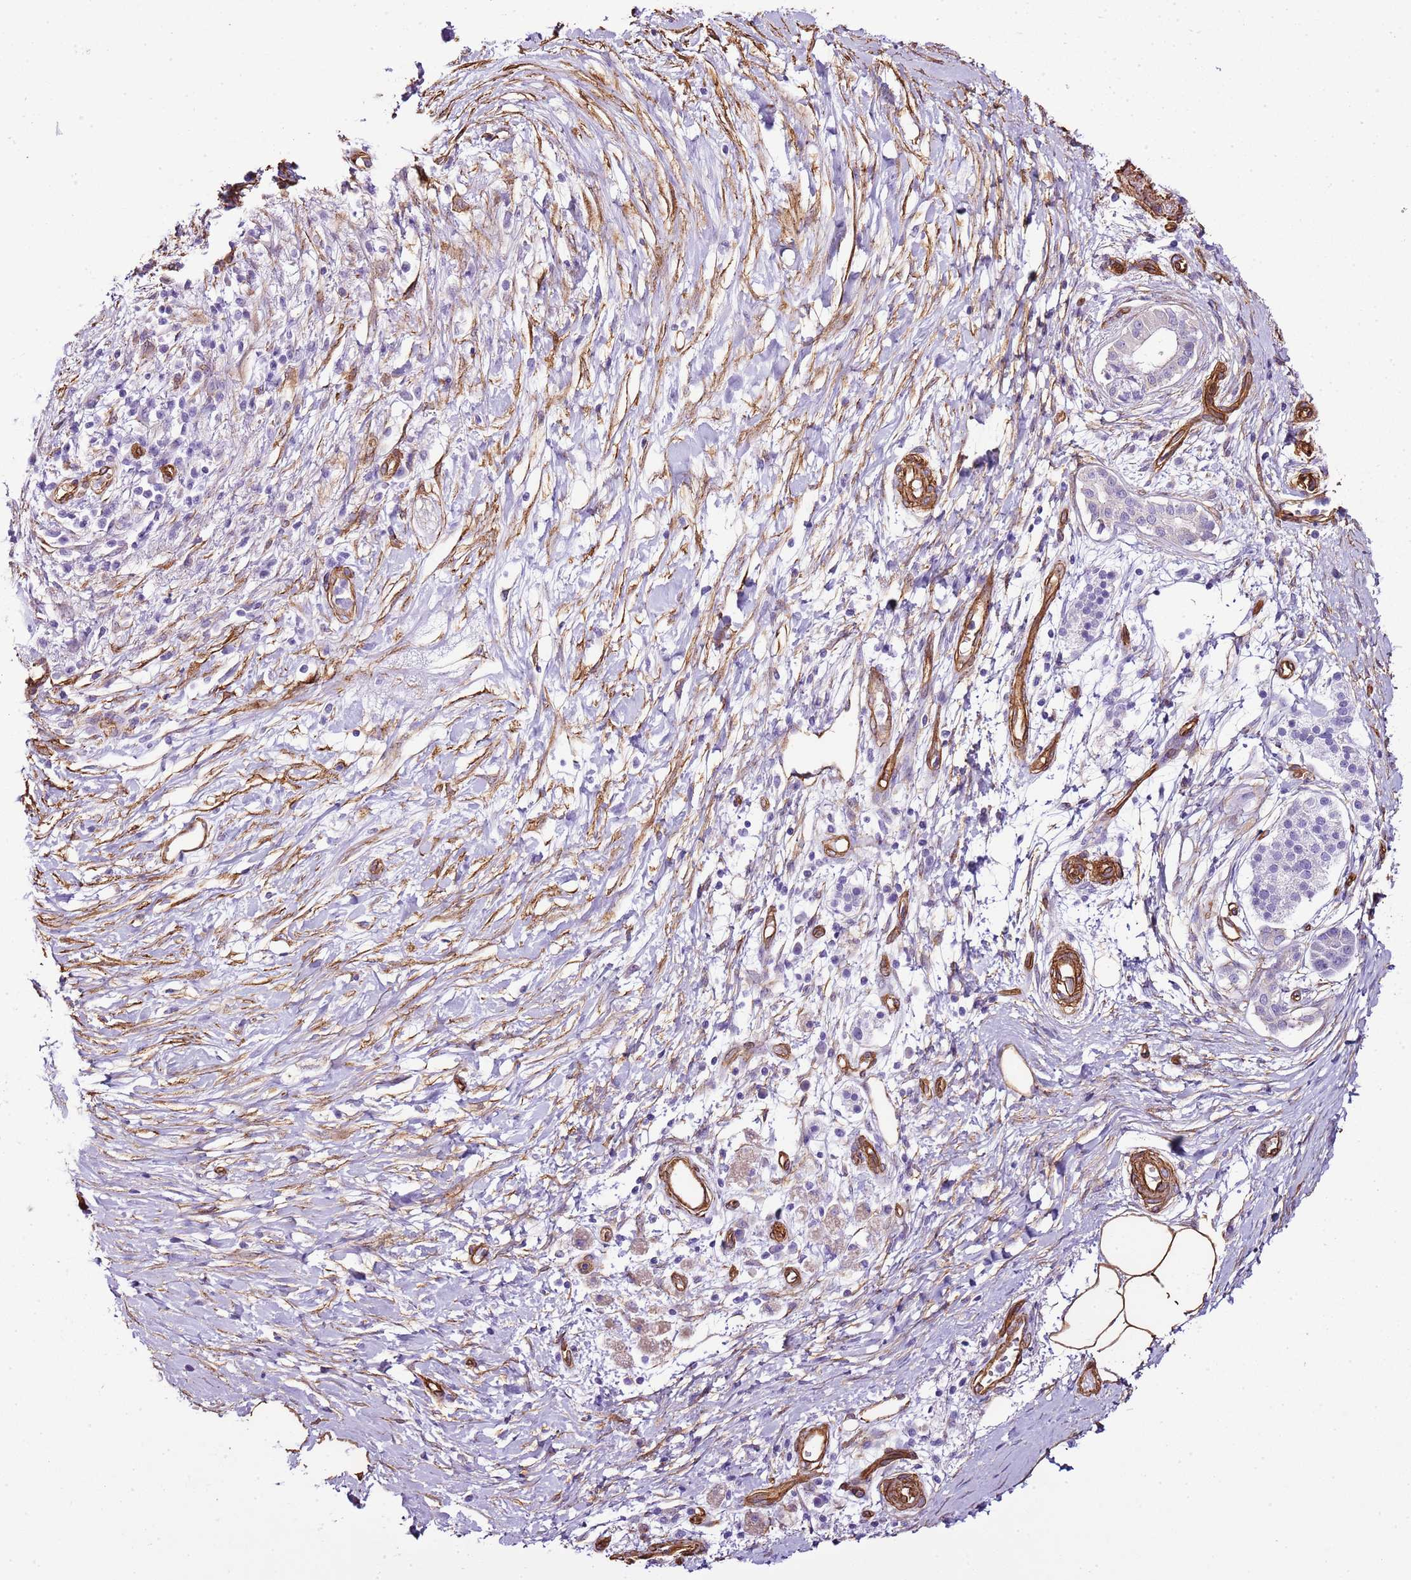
{"staining": {"intensity": "negative", "quantity": "none", "location": "none"}, "tissue": "pancreatic cancer", "cell_type": "Tumor cells", "image_type": "cancer", "snomed": [{"axis": "morphology", "description": "Adenocarcinoma, NOS"}, {"axis": "topography", "description": "Pancreas"}], "caption": "The histopathology image displays no staining of tumor cells in adenocarcinoma (pancreatic).", "gene": "CTDSPL", "patient": {"sex": "male", "age": 68}}